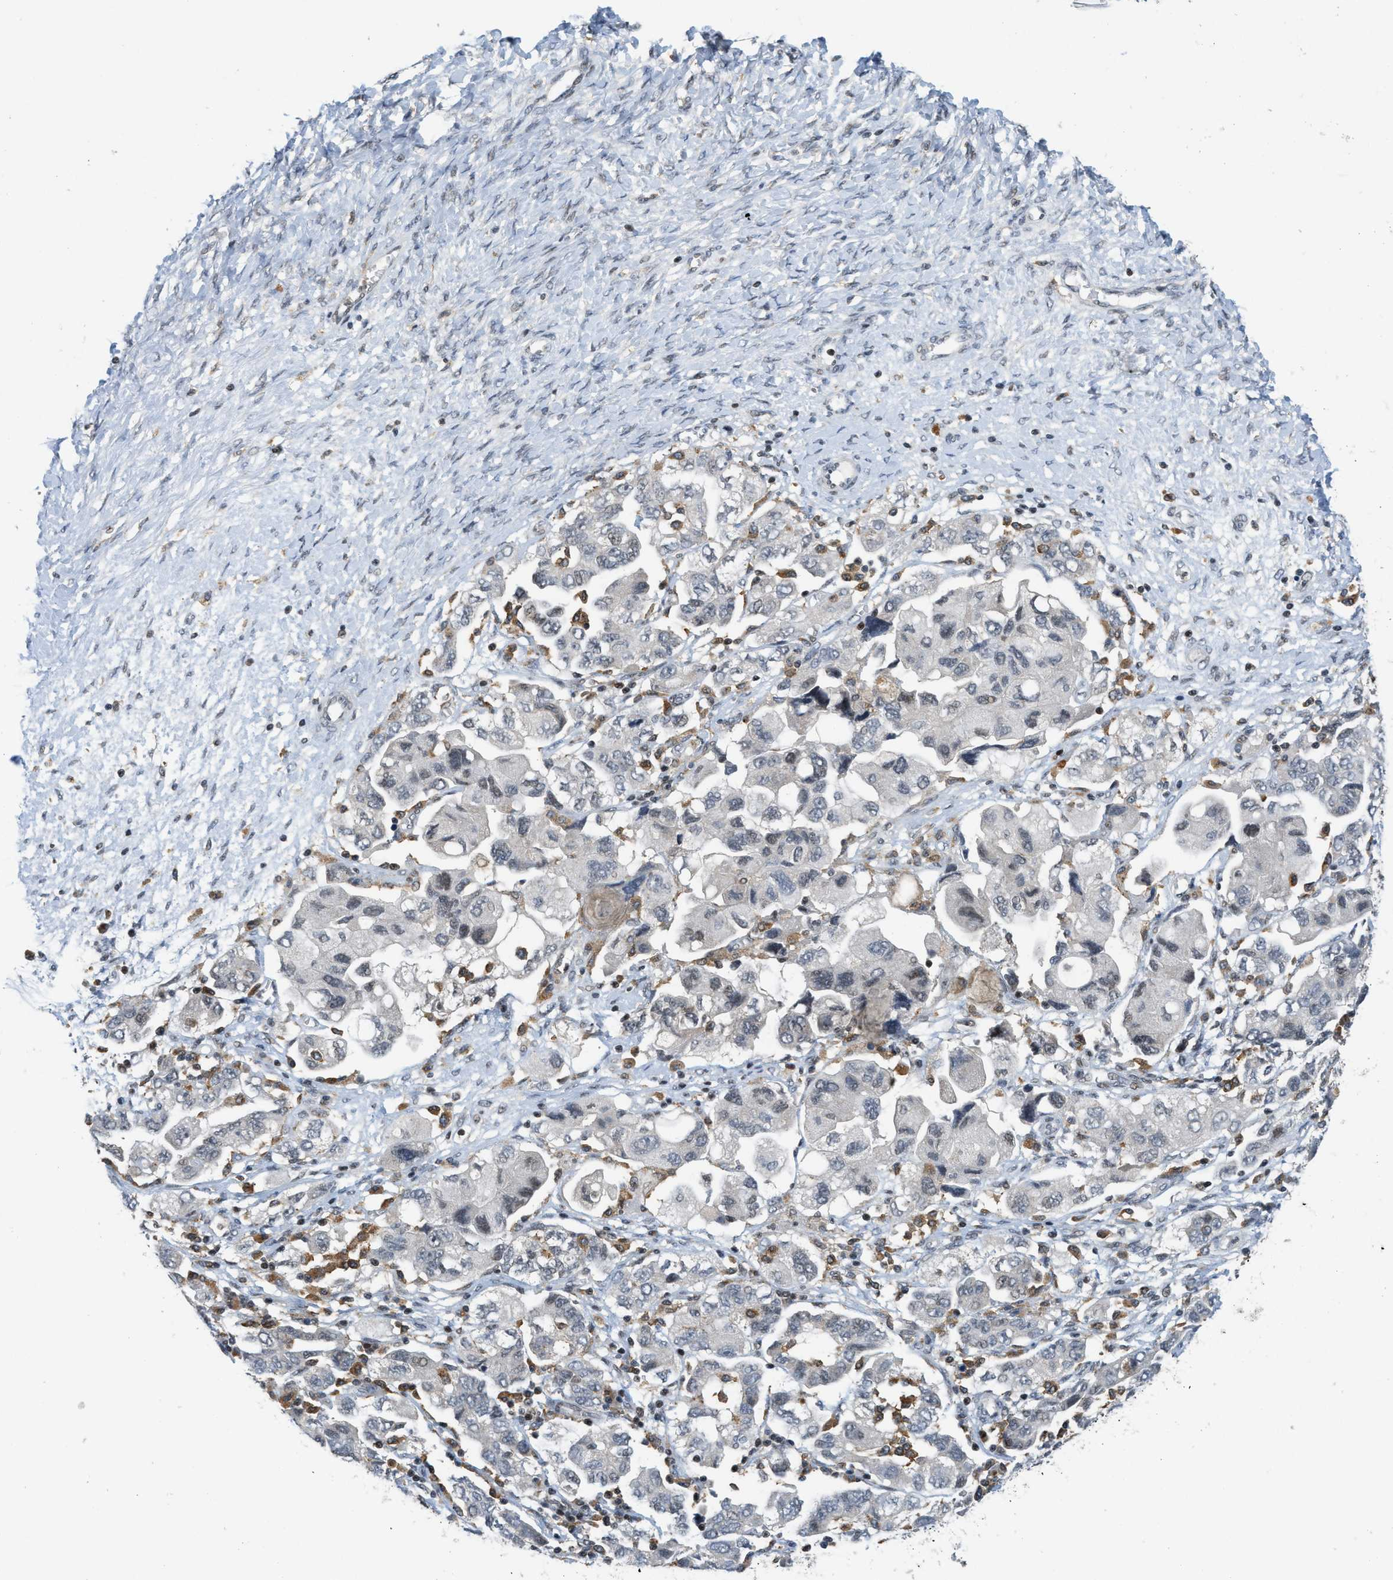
{"staining": {"intensity": "negative", "quantity": "none", "location": "none"}, "tissue": "ovarian cancer", "cell_type": "Tumor cells", "image_type": "cancer", "snomed": [{"axis": "morphology", "description": "Carcinoma, NOS"}, {"axis": "morphology", "description": "Cystadenocarcinoma, serous, NOS"}, {"axis": "topography", "description": "Ovary"}], "caption": "Tumor cells show no significant protein expression in ovarian carcinoma. (Stains: DAB immunohistochemistry (IHC) with hematoxylin counter stain, Microscopy: brightfield microscopy at high magnification).", "gene": "ING1", "patient": {"sex": "female", "age": 69}}